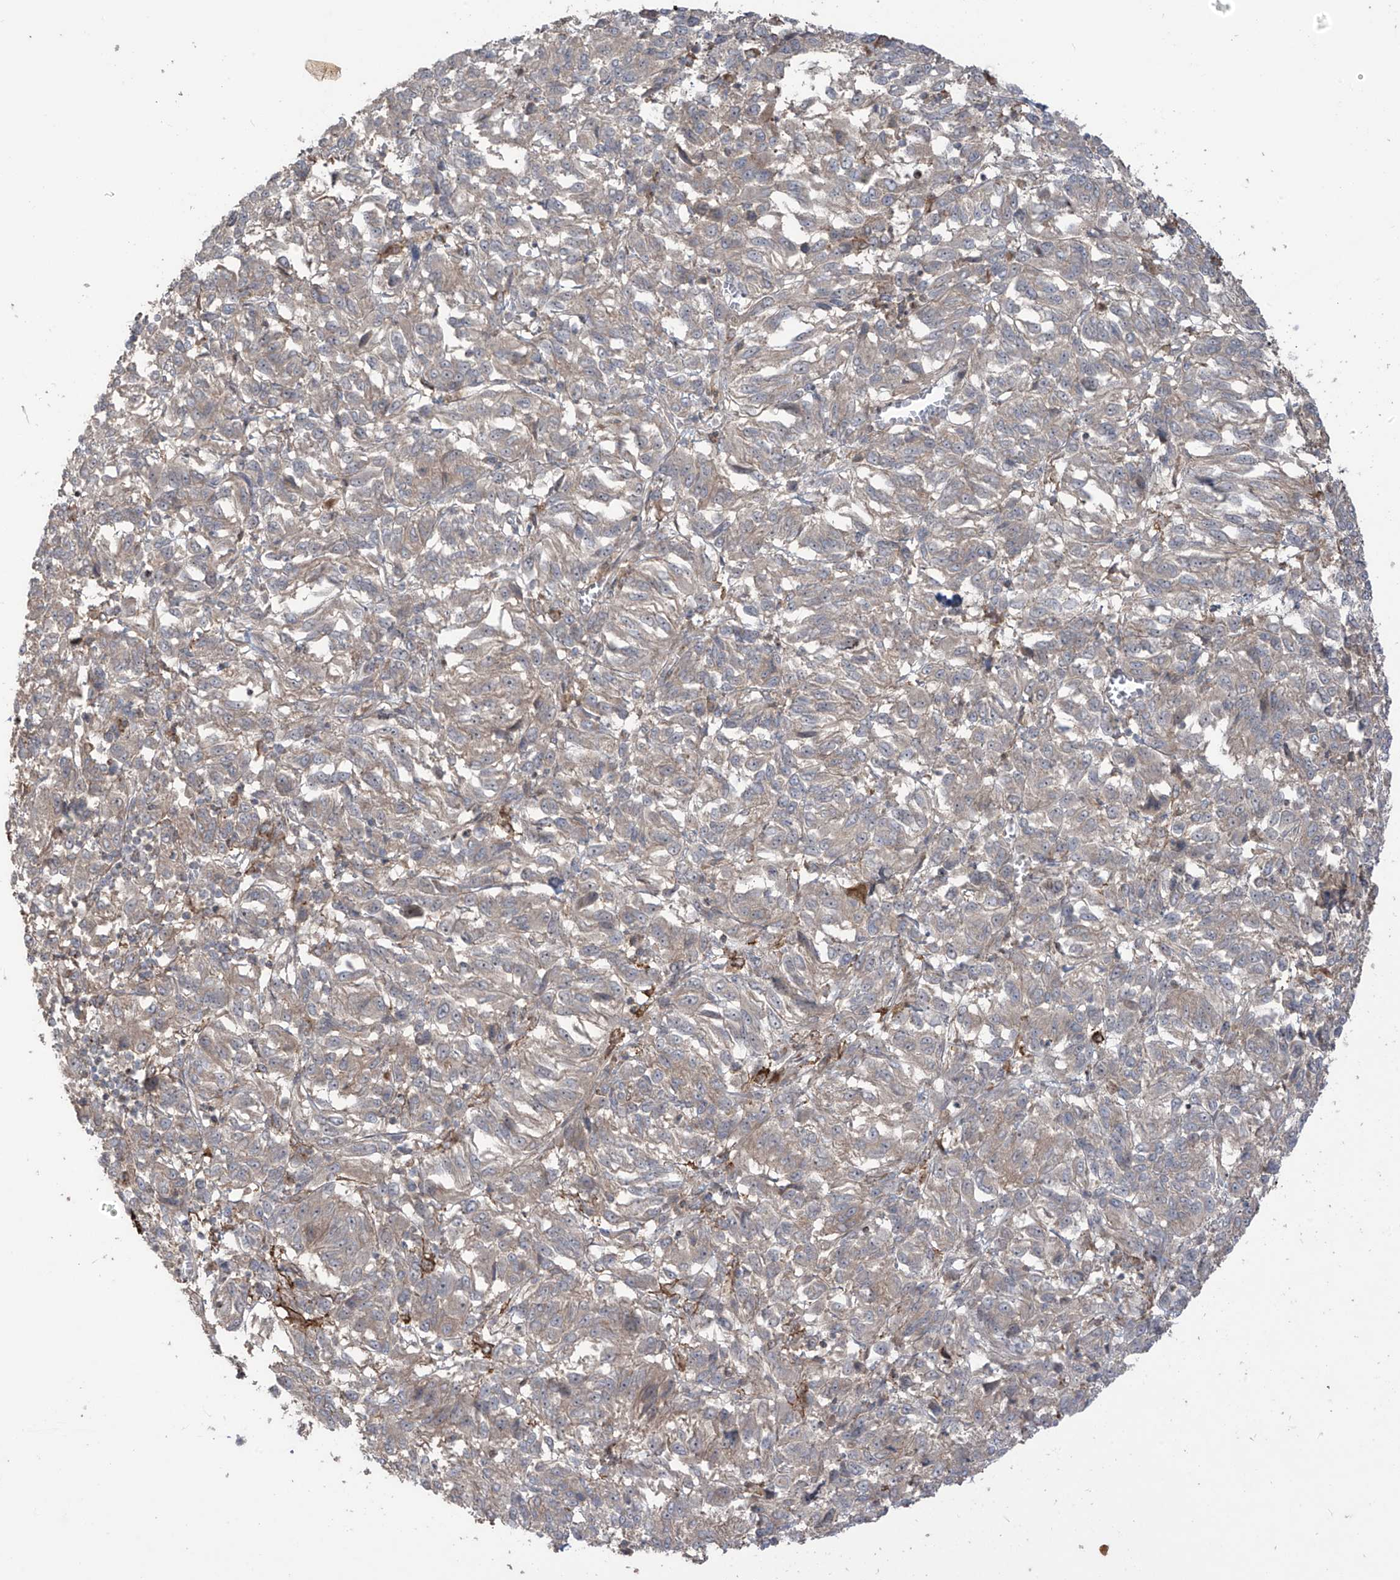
{"staining": {"intensity": "negative", "quantity": "none", "location": "none"}, "tissue": "melanoma", "cell_type": "Tumor cells", "image_type": "cancer", "snomed": [{"axis": "morphology", "description": "Malignant melanoma, Metastatic site"}, {"axis": "topography", "description": "Lung"}], "caption": "The immunohistochemistry (IHC) image has no significant expression in tumor cells of malignant melanoma (metastatic site) tissue. (DAB (3,3'-diaminobenzidine) immunohistochemistry visualized using brightfield microscopy, high magnification).", "gene": "LRRC74A", "patient": {"sex": "male", "age": 64}}